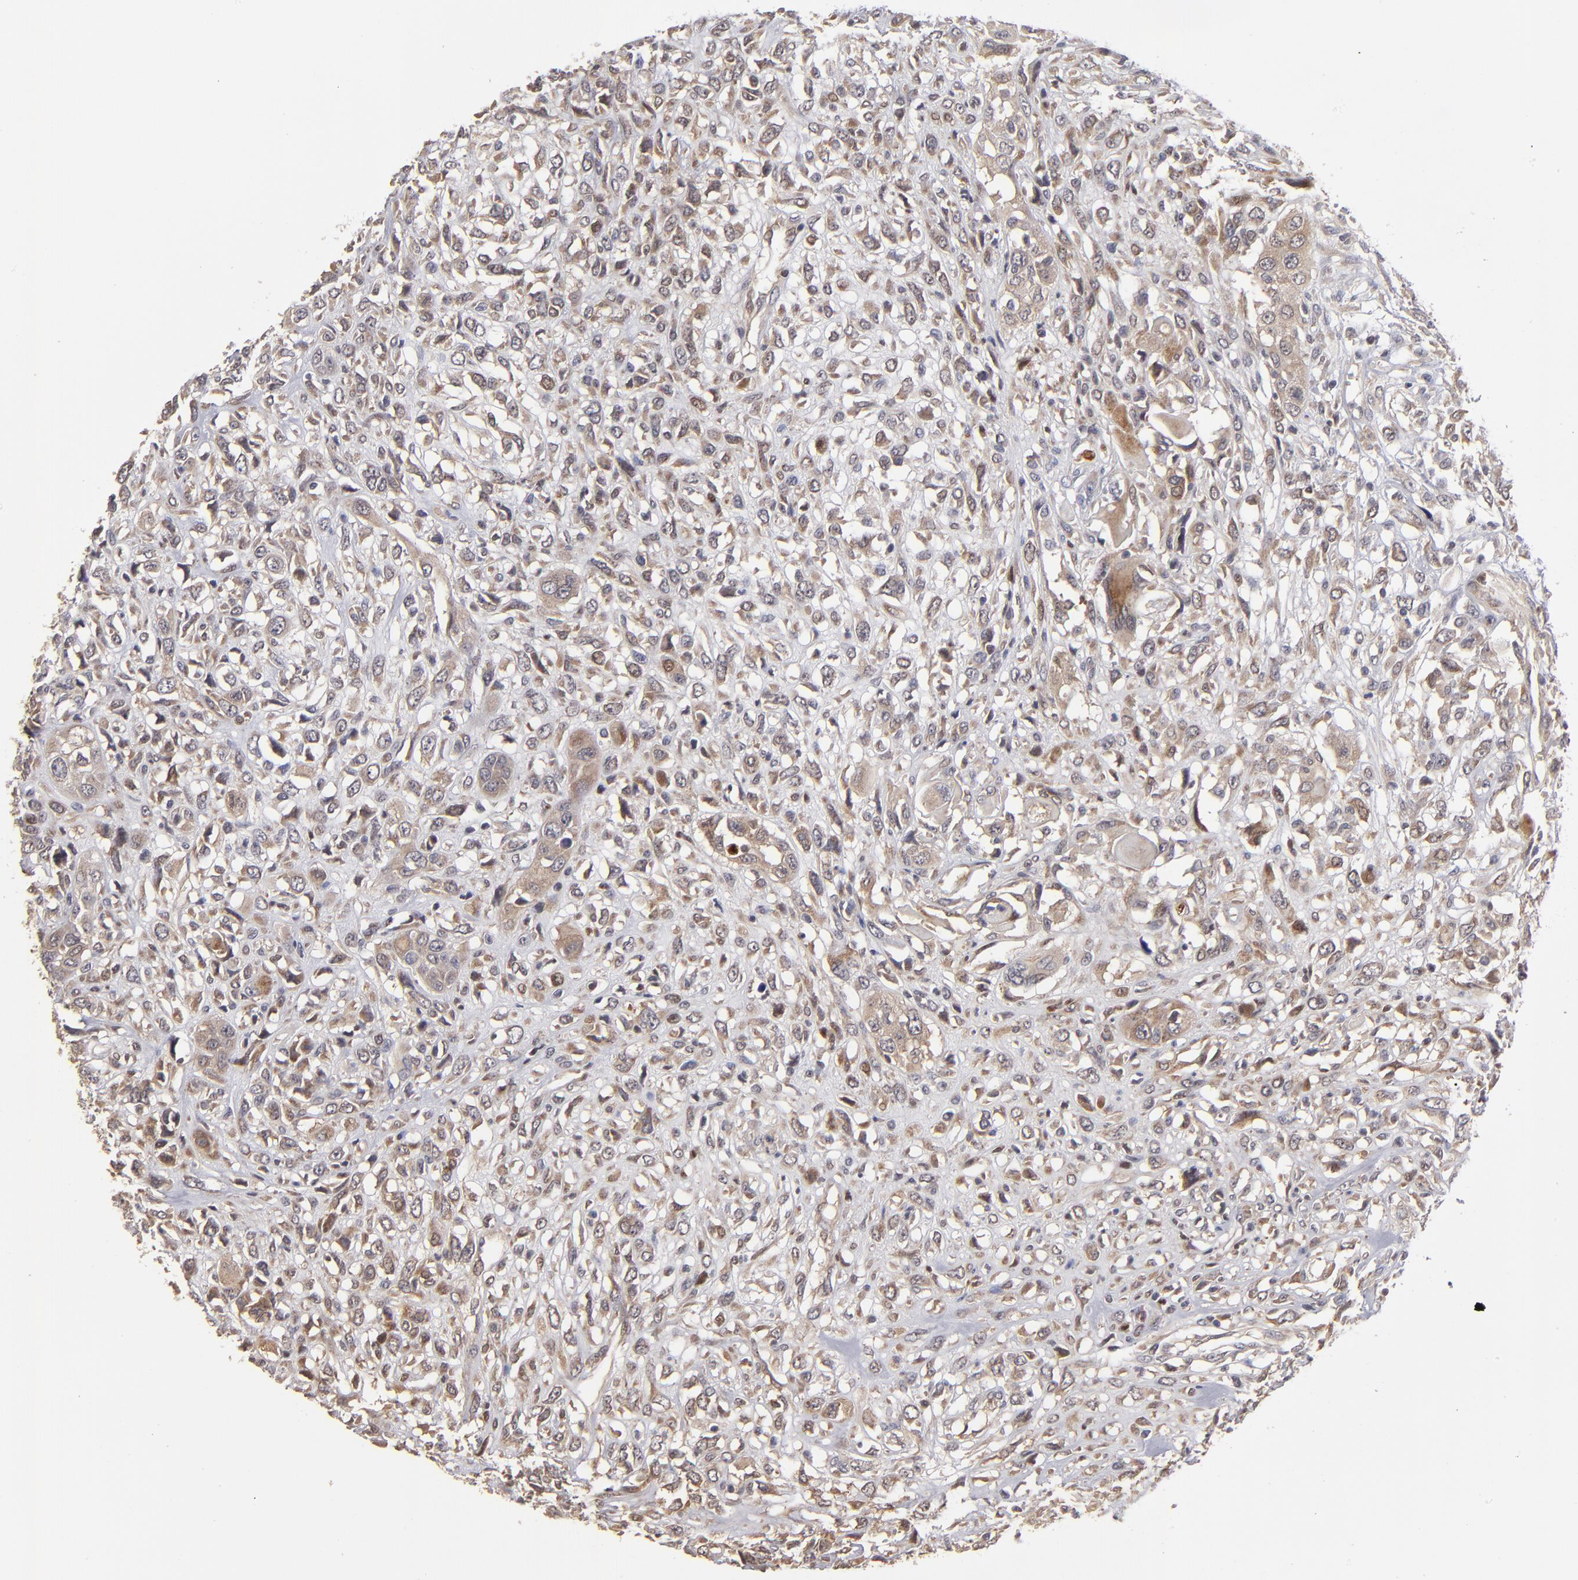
{"staining": {"intensity": "weak", "quantity": ">75%", "location": "cytoplasmic/membranous"}, "tissue": "head and neck cancer", "cell_type": "Tumor cells", "image_type": "cancer", "snomed": [{"axis": "morphology", "description": "Neoplasm, malignant, NOS"}, {"axis": "topography", "description": "Salivary gland"}, {"axis": "topography", "description": "Head-Neck"}], "caption": "Head and neck malignant neoplasm tissue exhibits weak cytoplasmic/membranous positivity in approximately >75% of tumor cells, visualized by immunohistochemistry. (brown staining indicates protein expression, while blue staining denotes nuclei).", "gene": "EXD2", "patient": {"sex": "male", "age": 43}}